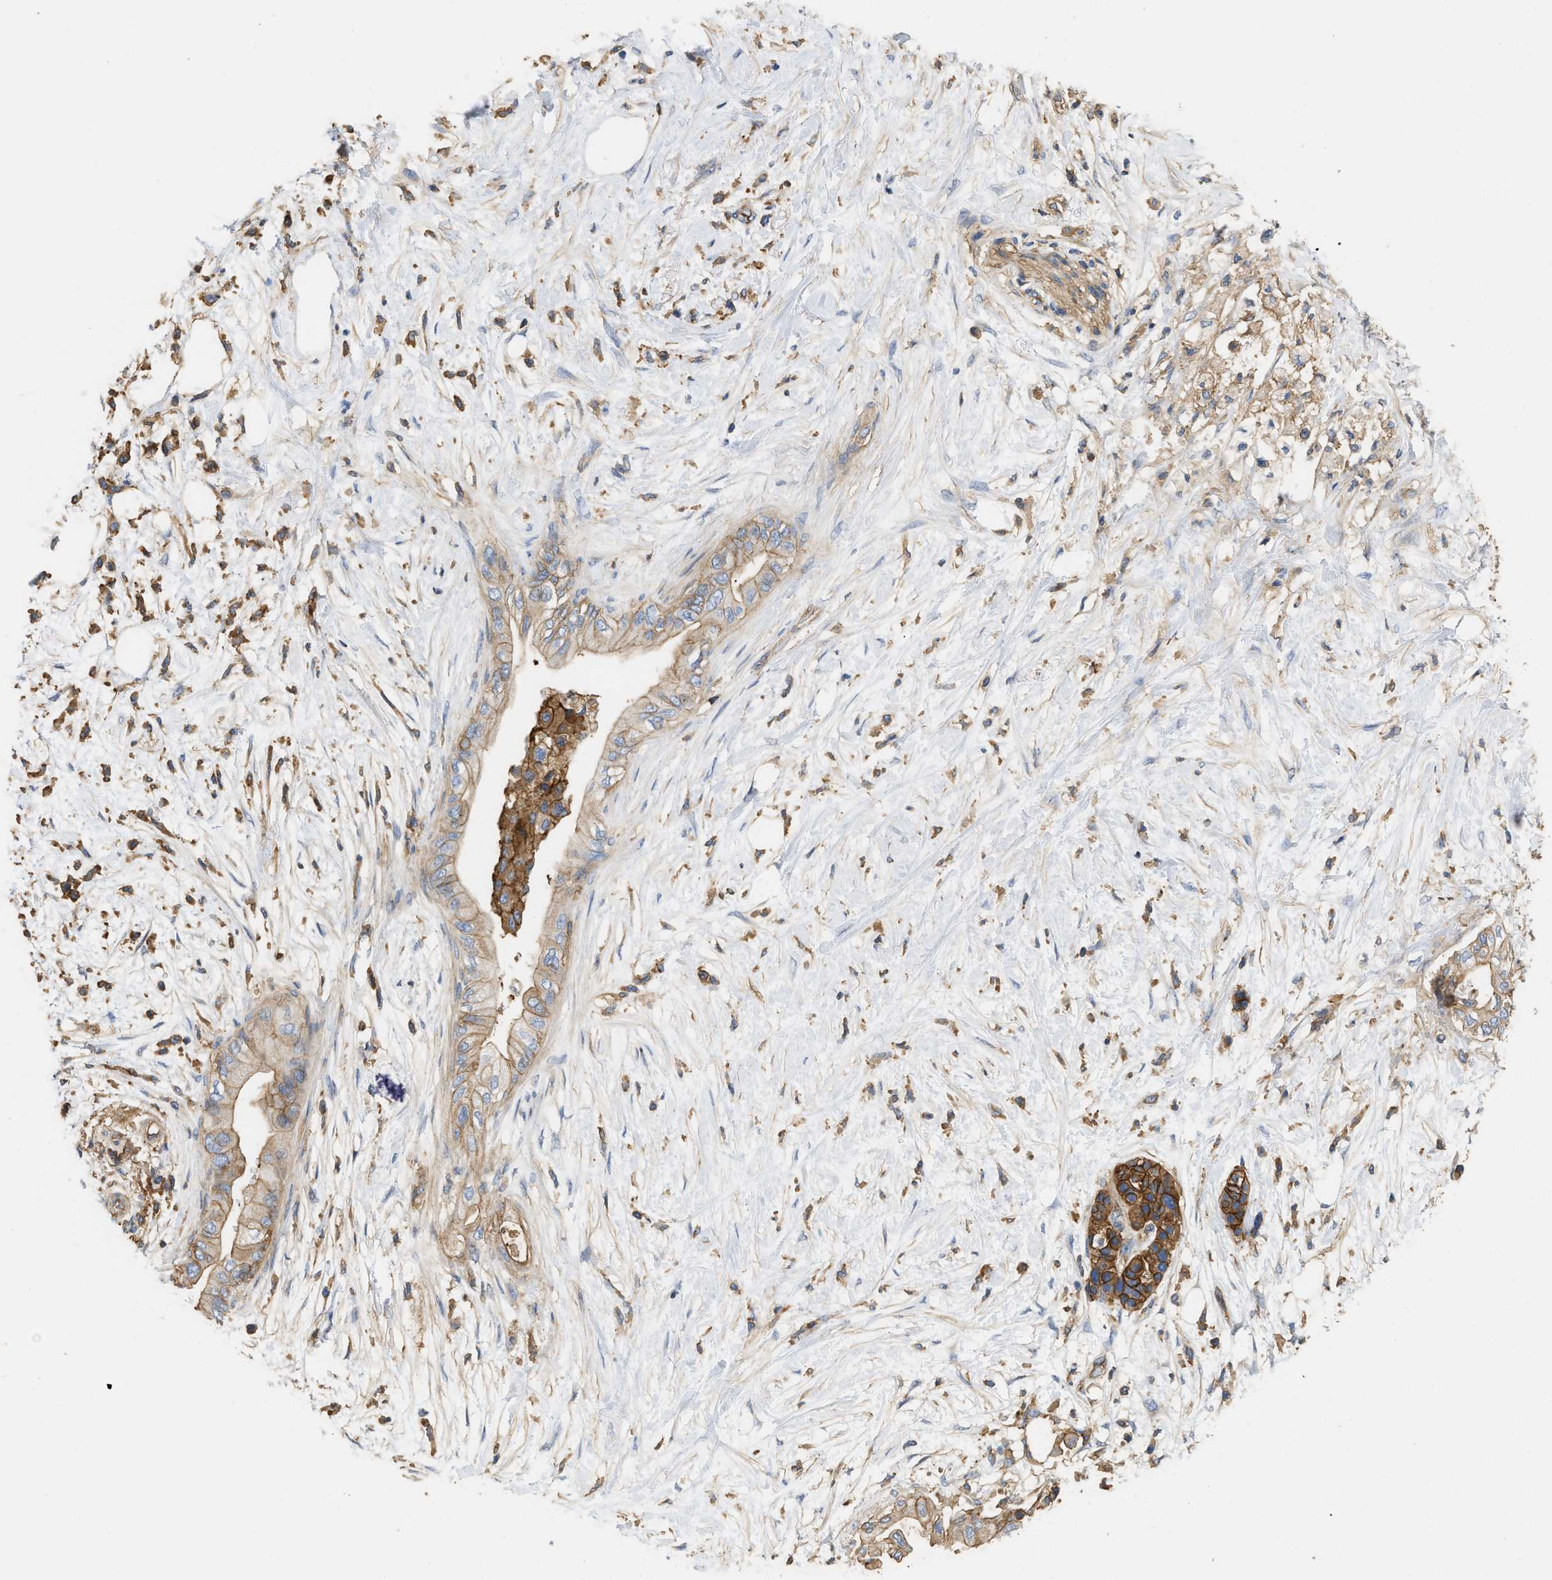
{"staining": {"intensity": "moderate", "quantity": ">75%", "location": "cytoplasmic/membranous"}, "tissue": "pancreatic cancer", "cell_type": "Tumor cells", "image_type": "cancer", "snomed": [{"axis": "morphology", "description": "Normal tissue, NOS"}, {"axis": "morphology", "description": "Adenocarcinoma, NOS"}, {"axis": "topography", "description": "Pancreas"}, {"axis": "topography", "description": "Duodenum"}], "caption": "IHC histopathology image of neoplastic tissue: pancreatic adenocarcinoma stained using immunohistochemistry (IHC) exhibits medium levels of moderate protein expression localized specifically in the cytoplasmic/membranous of tumor cells, appearing as a cytoplasmic/membranous brown color.", "gene": "GNB4", "patient": {"sex": "female", "age": 60}}